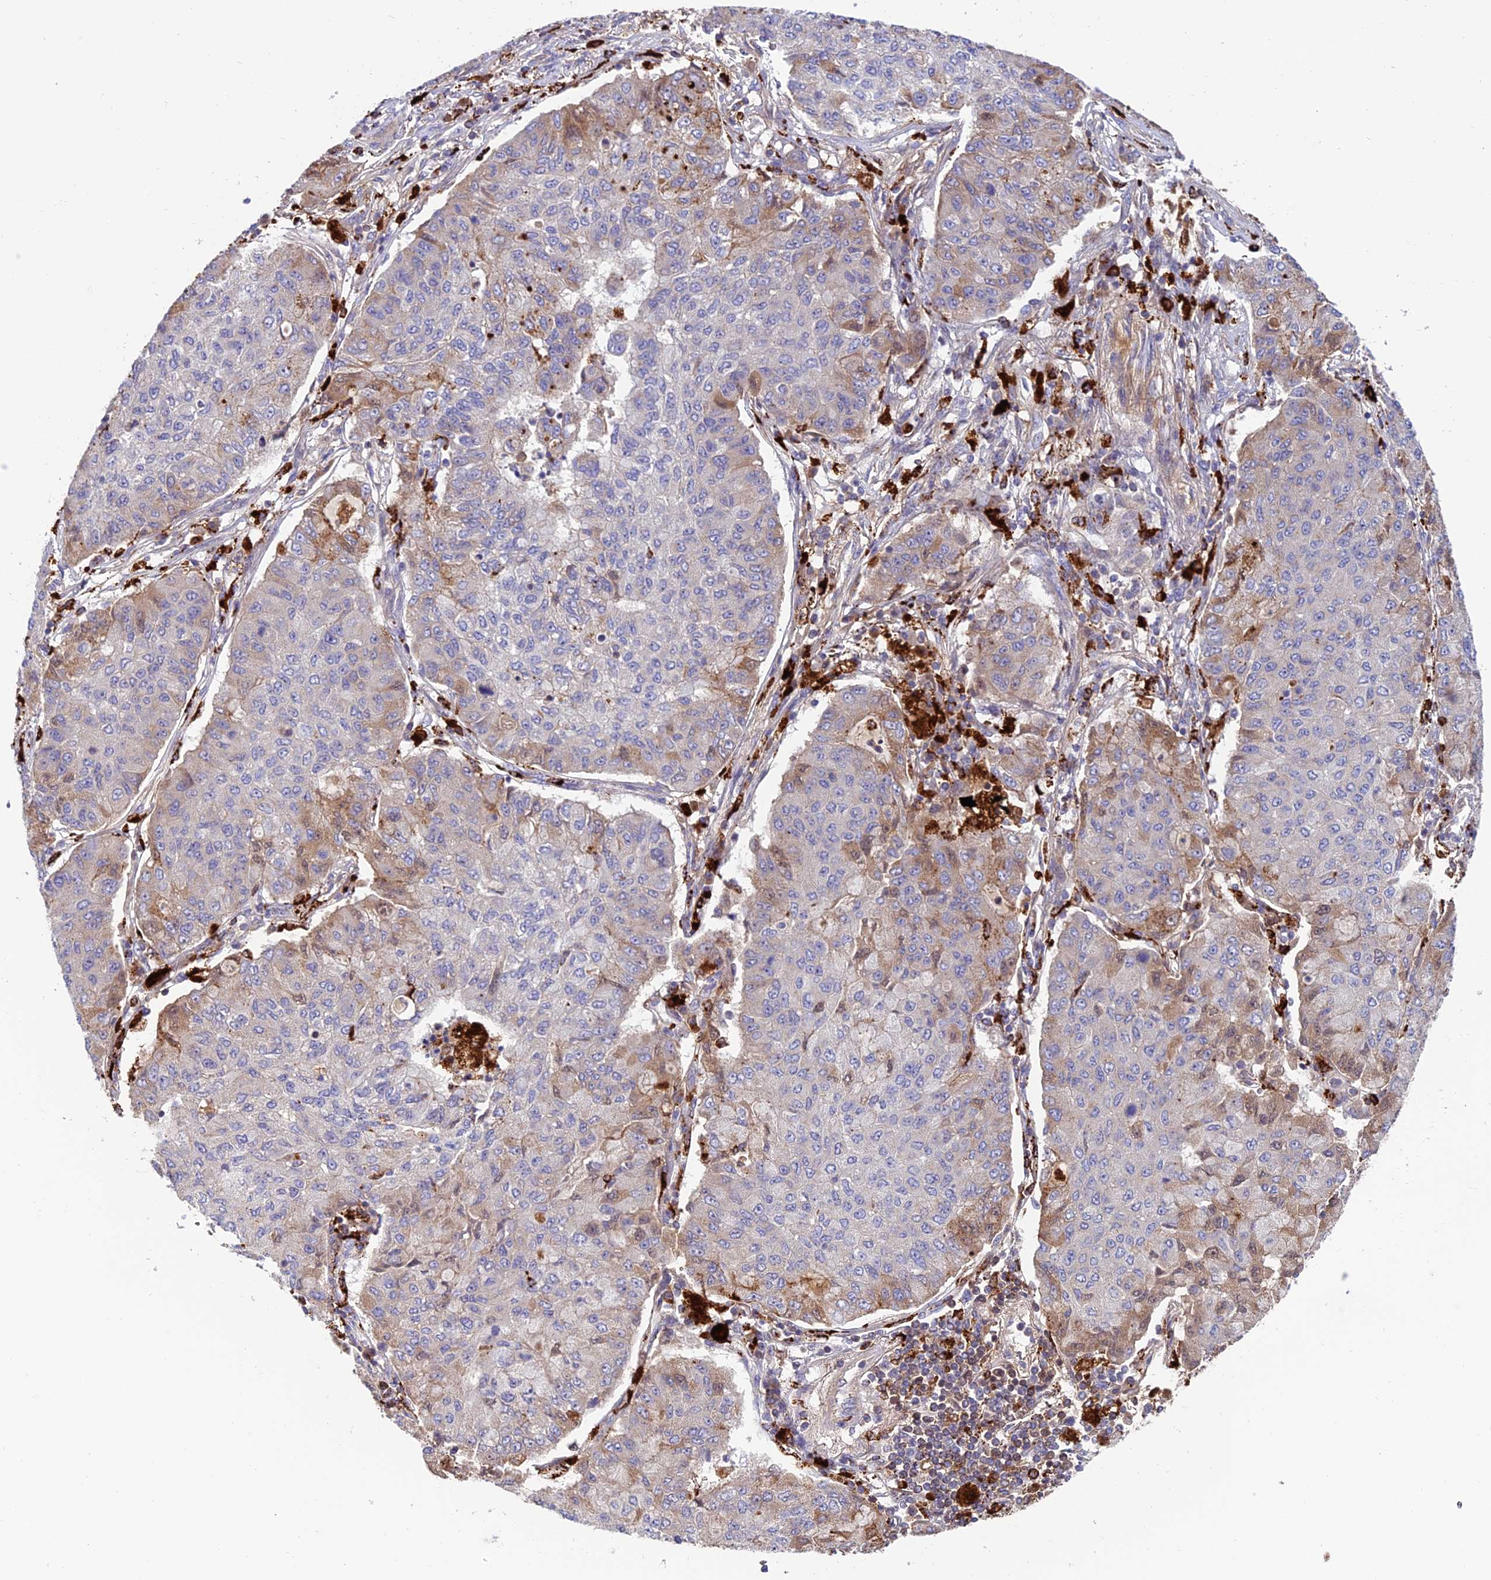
{"staining": {"intensity": "weak", "quantity": "<25%", "location": "cytoplasmic/membranous"}, "tissue": "lung cancer", "cell_type": "Tumor cells", "image_type": "cancer", "snomed": [{"axis": "morphology", "description": "Squamous cell carcinoma, NOS"}, {"axis": "topography", "description": "Lung"}], "caption": "Immunohistochemistry of human squamous cell carcinoma (lung) demonstrates no positivity in tumor cells. (DAB (3,3'-diaminobenzidine) IHC with hematoxylin counter stain).", "gene": "ARHGEF18", "patient": {"sex": "male", "age": 74}}